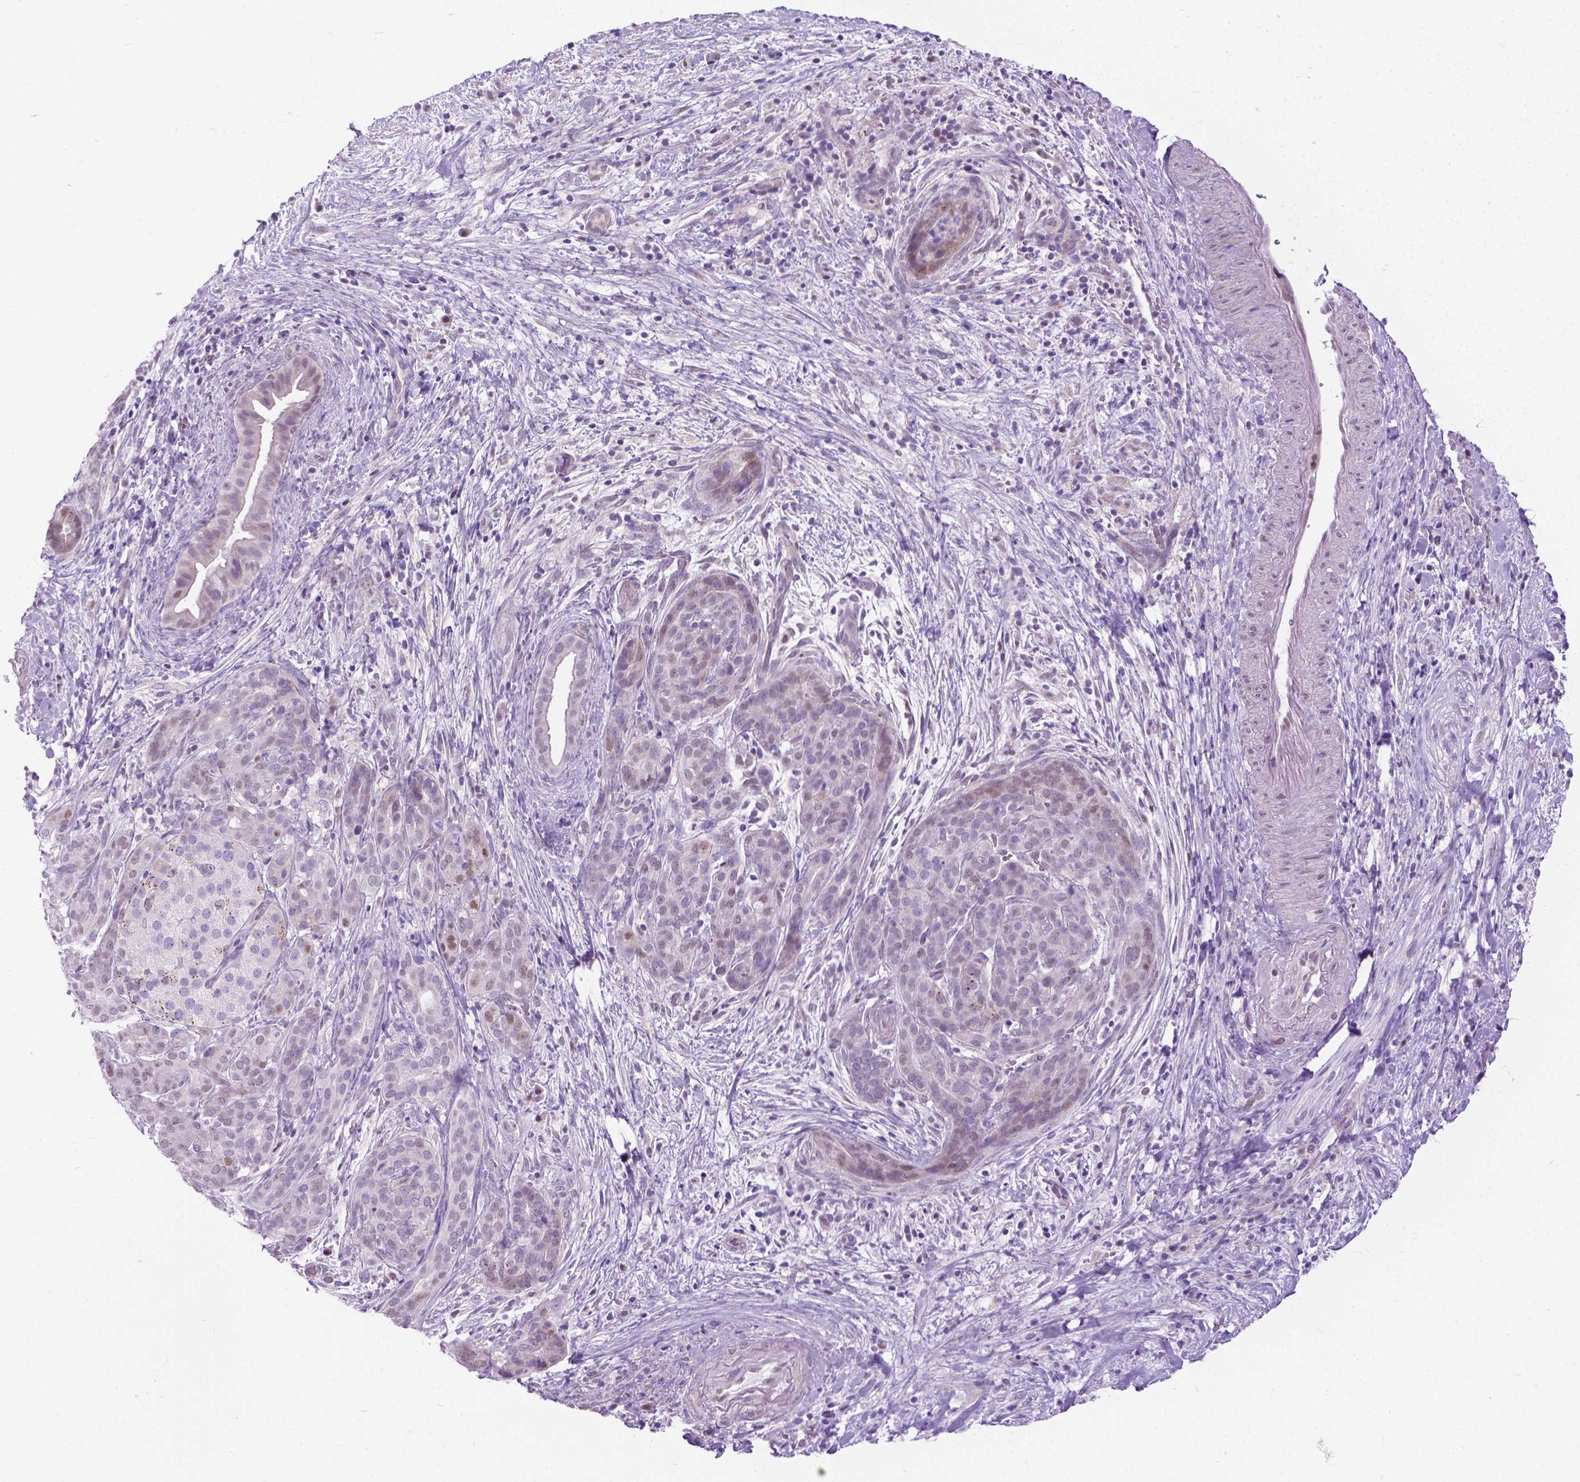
{"staining": {"intensity": "negative", "quantity": "none", "location": "none"}, "tissue": "pancreatic cancer", "cell_type": "Tumor cells", "image_type": "cancer", "snomed": [{"axis": "morphology", "description": "Adenocarcinoma, NOS"}, {"axis": "topography", "description": "Pancreas"}], "caption": "The histopathology image displays no staining of tumor cells in pancreatic cancer (adenocarcinoma).", "gene": "APCDD1L", "patient": {"sex": "male", "age": 44}}